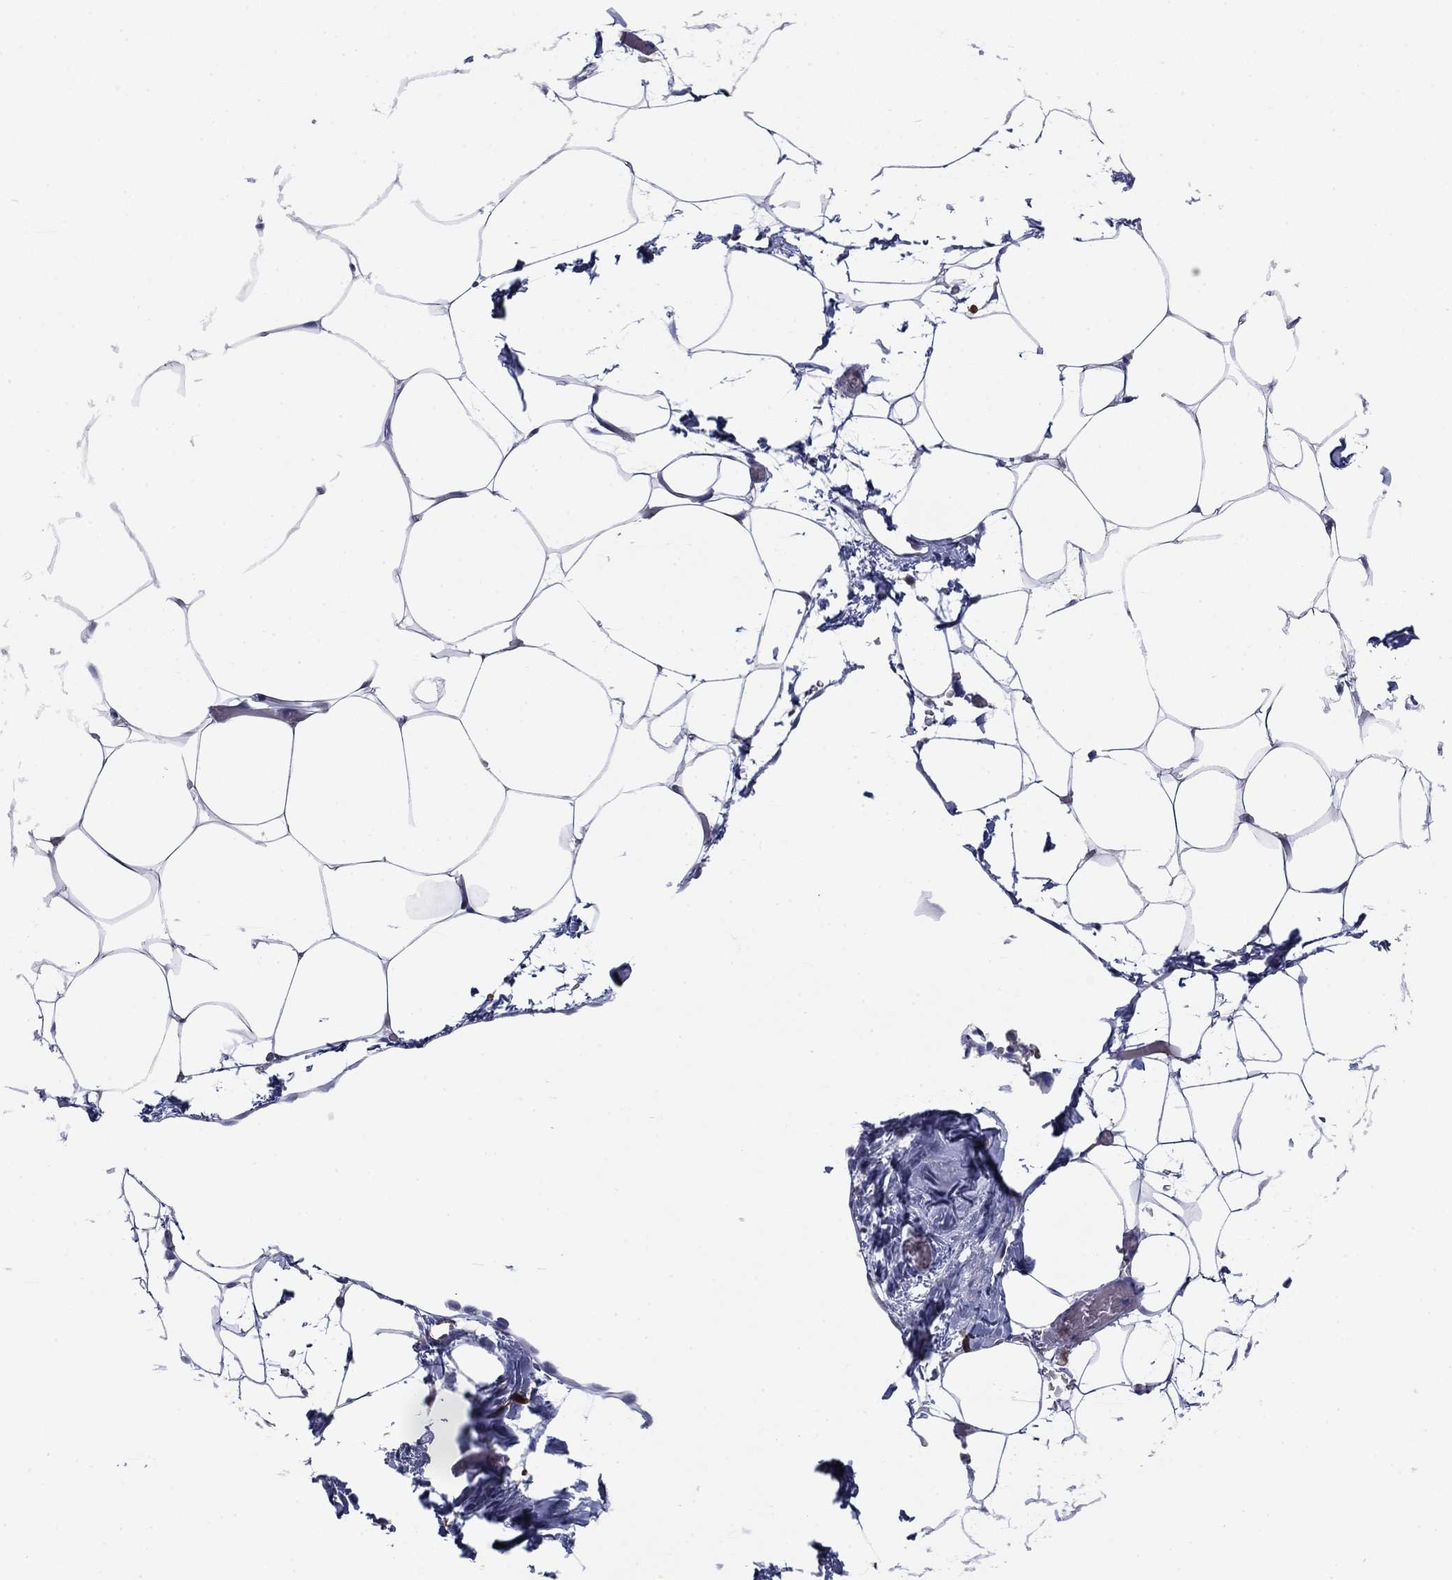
{"staining": {"intensity": "negative", "quantity": "none", "location": "none"}, "tissue": "adipose tissue", "cell_type": "Adipocytes", "image_type": "normal", "snomed": [{"axis": "morphology", "description": "Normal tissue, NOS"}, {"axis": "topography", "description": "Adipose tissue"}], "caption": "This is an immunohistochemistry (IHC) image of benign adipose tissue. There is no positivity in adipocytes.", "gene": "STMN1", "patient": {"sex": "male", "age": 57}}